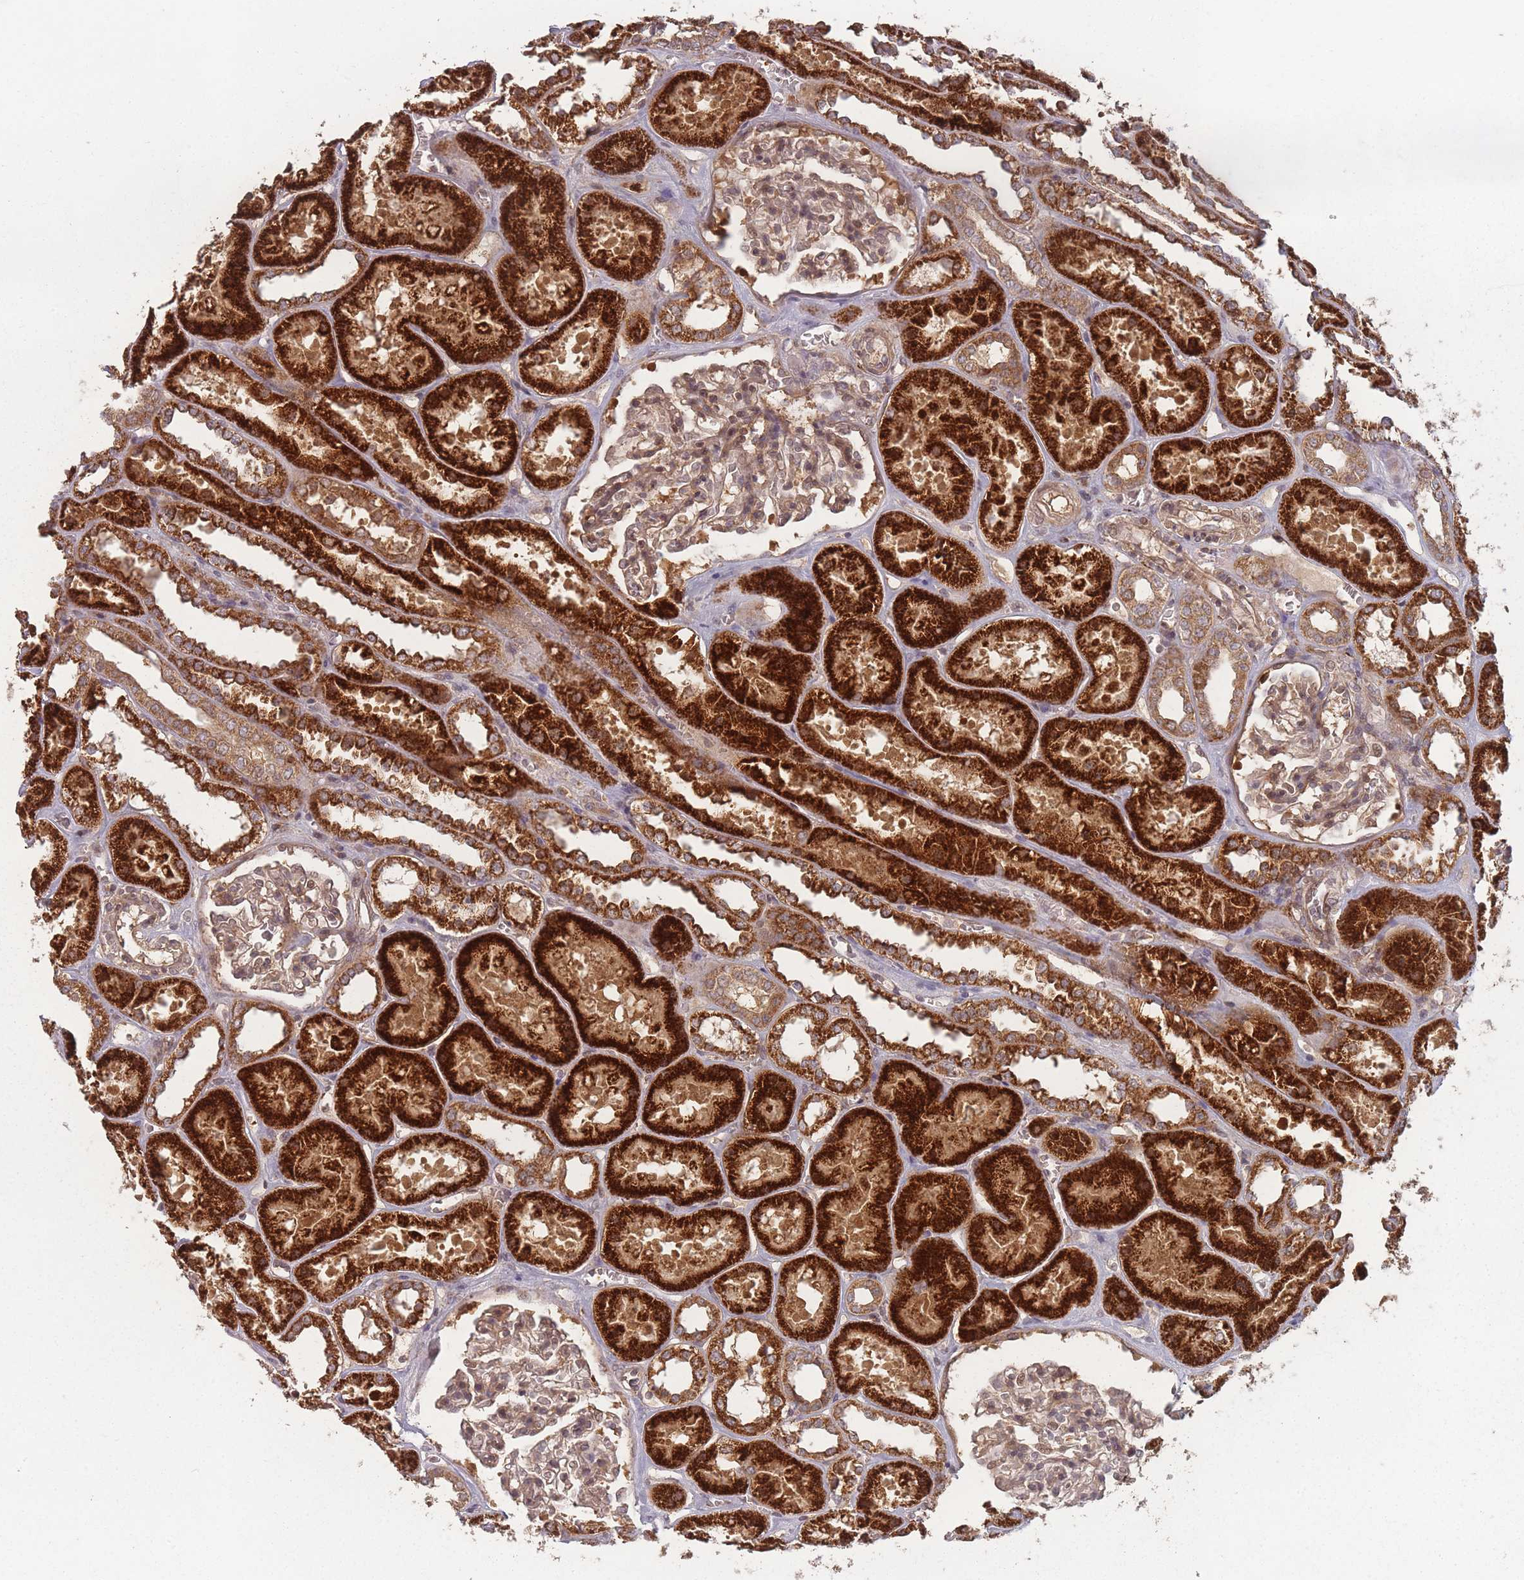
{"staining": {"intensity": "moderate", "quantity": "25%-75%", "location": "cytoplasmic/membranous"}, "tissue": "kidney", "cell_type": "Cells in glomeruli", "image_type": "normal", "snomed": [{"axis": "morphology", "description": "Normal tissue, NOS"}, {"axis": "topography", "description": "Kidney"}], "caption": "IHC (DAB (3,3'-diaminobenzidine)) staining of benign human kidney shows moderate cytoplasmic/membranous protein staining in about 25%-75% of cells in glomeruli.", "gene": "HAGH", "patient": {"sex": "female", "age": 41}}